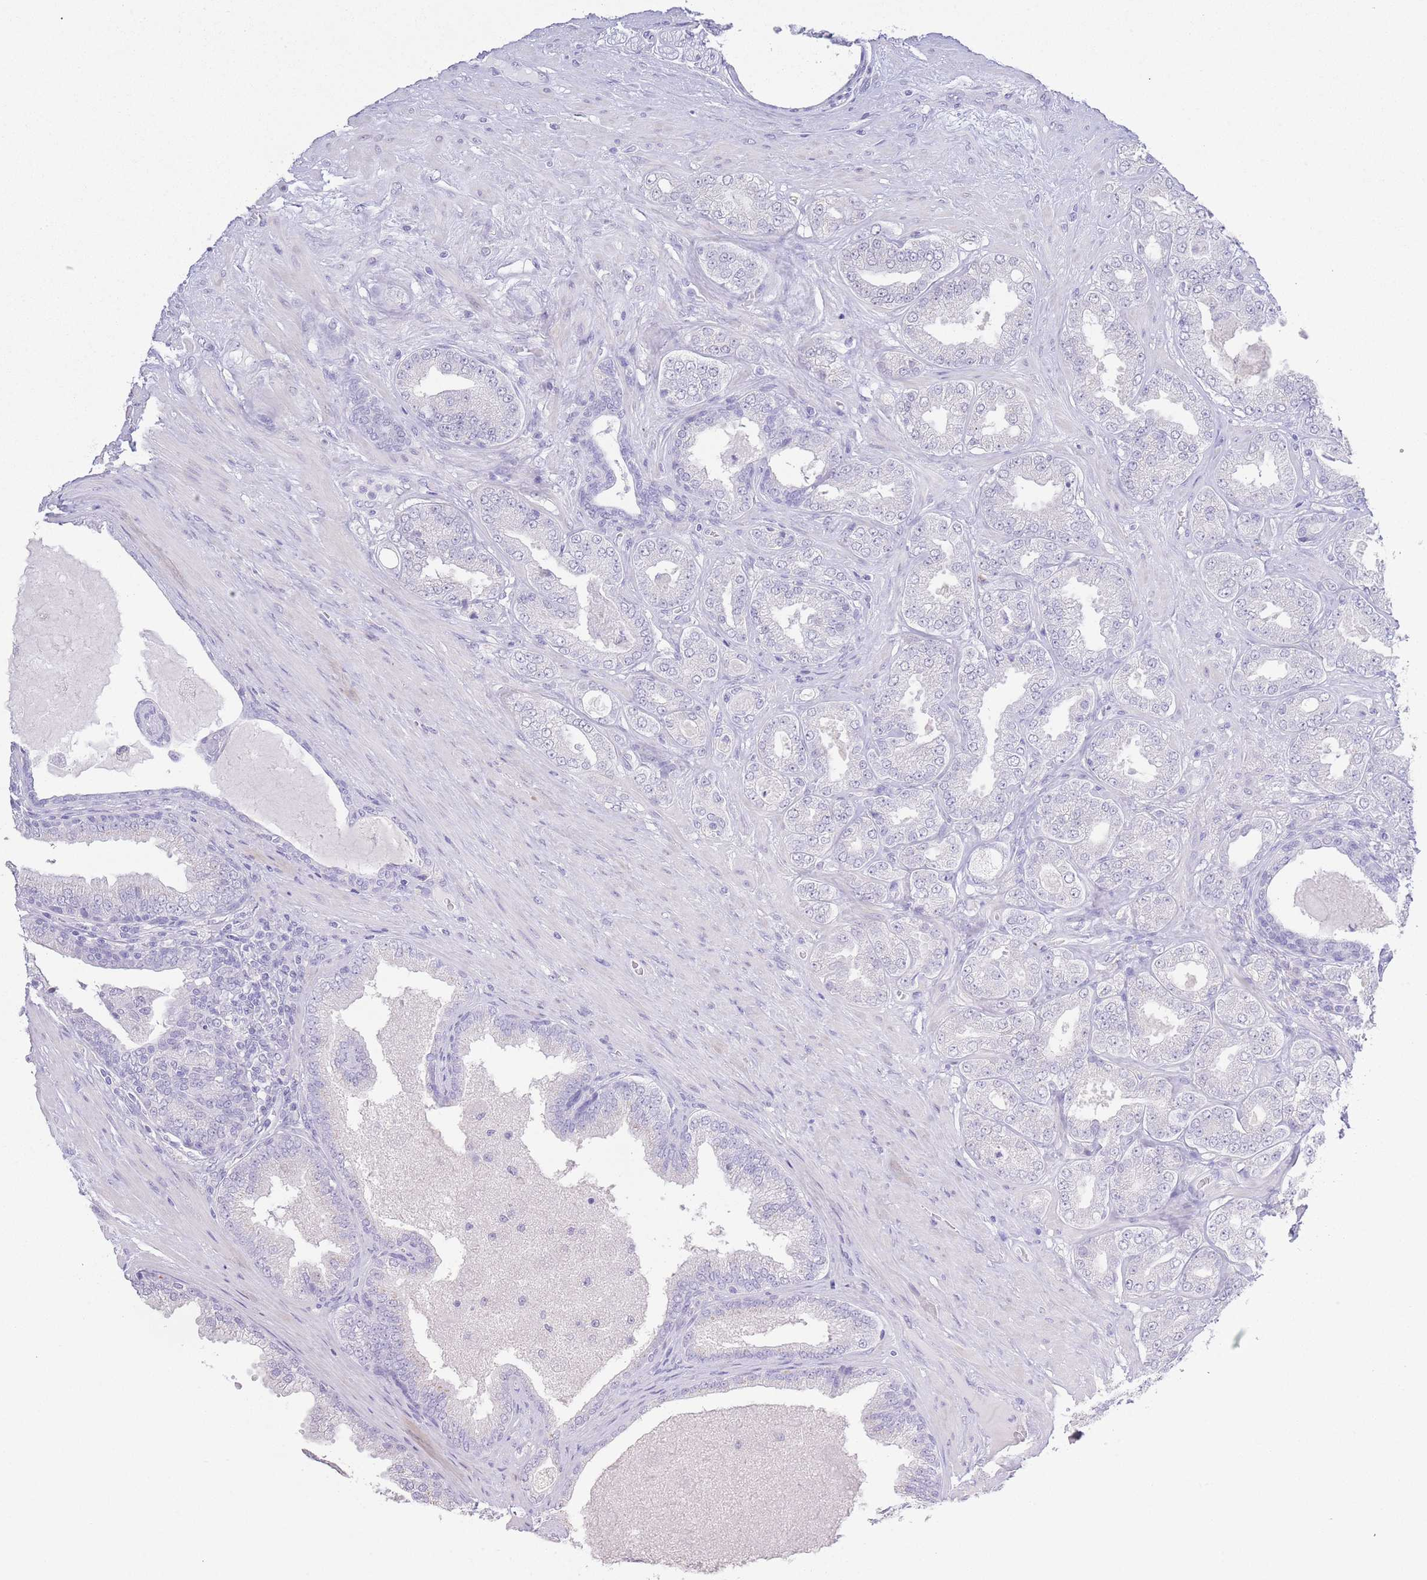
{"staining": {"intensity": "negative", "quantity": "none", "location": "none"}, "tissue": "prostate cancer", "cell_type": "Tumor cells", "image_type": "cancer", "snomed": [{"axis": "morphology", "description": "Adenocarcinoma, Low grade"}, {"axis": "topography", "description": "Prostate"}], "caption": "This is a photomicrograph of IHC staining of prostate cancer, which shows no positivity in tumor cells.", "gene": "PKLR", "patient": {"sex": "male", "age": 63}}